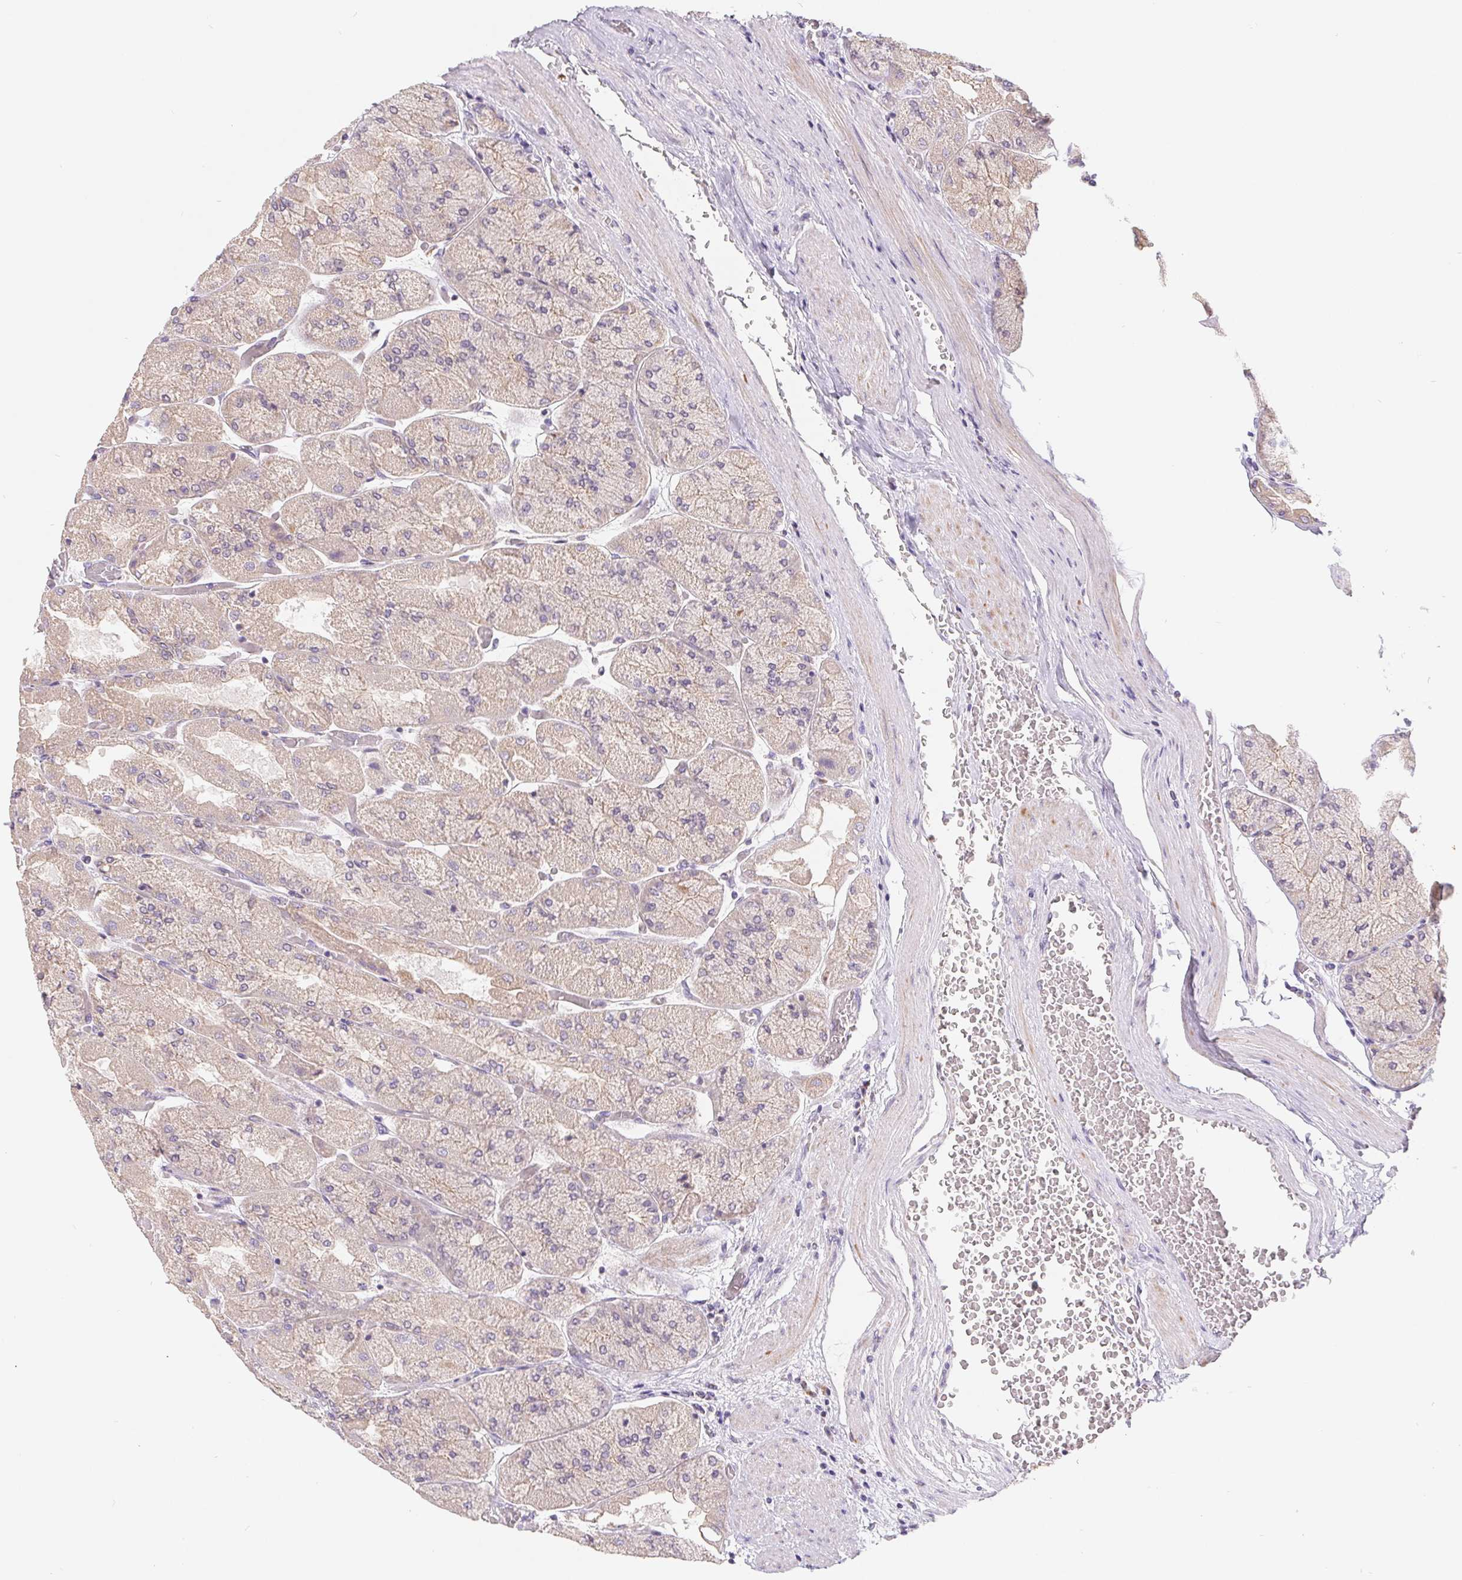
{"staining": {"intensity": "moderate", "quantity": "25%-75%", "location": "cytoplasmic/membranous"}, "tissue": "stomach", "cell_type": "Glandular cells", "image_type": "normal", "snomed": [{"axis": "morphology", "description": "Normal tissue, NOS"}, {"axis": "topography", "description": "Stomach"}], "caption": "Immunohistochemistry image of normal stomach stained for a protein (brown), which reveals medium levels of moderate cytoplasmic/membranous staining in about 25%-75% of glandular cells.", "gene": "EMC6", "patient": {"sex": "female", "age": 61}}